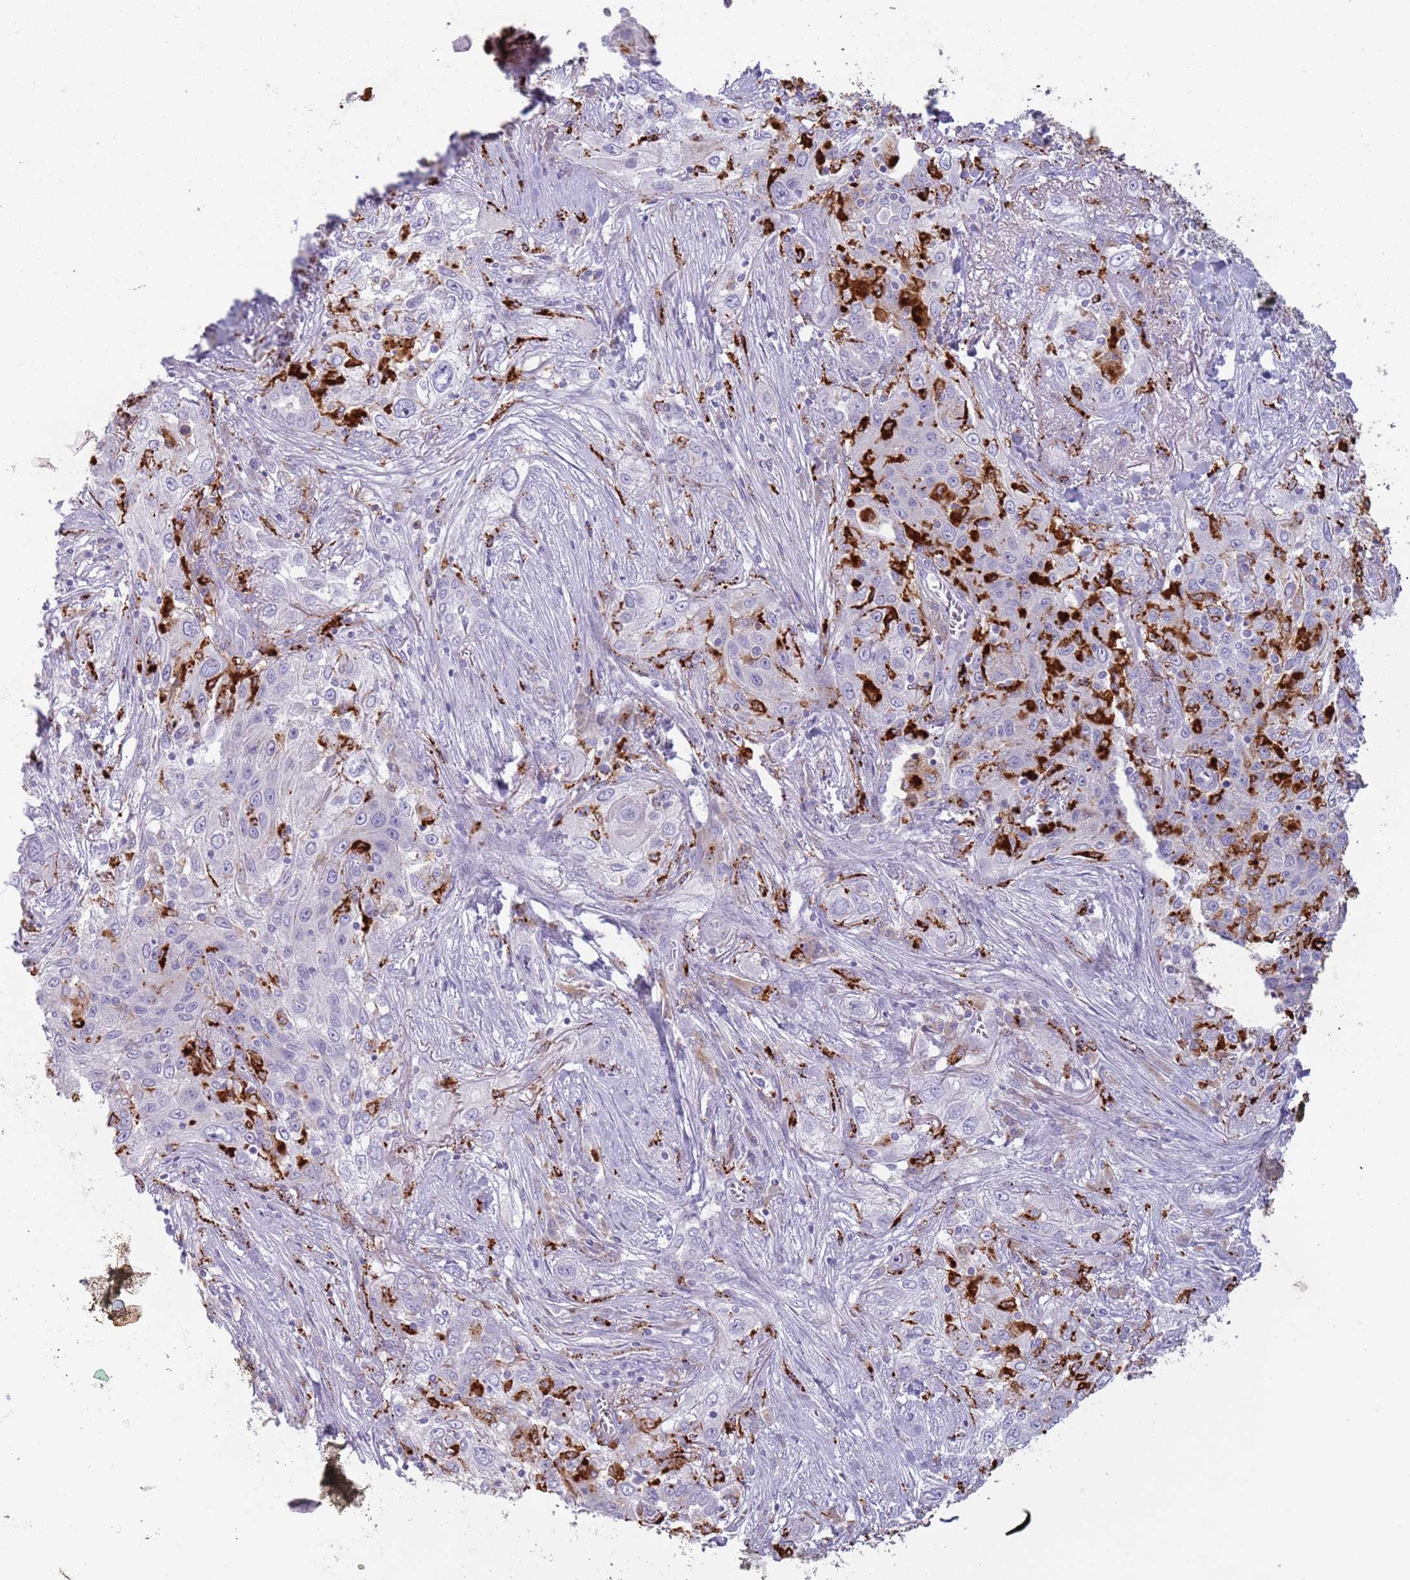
{"staining": {"intensity": "negative", "quantity": "none", "location": "none"}, "tissue": "lung cancer", "cell_type": "Tumor cells", "image_type": "cancer", "snomed": [{"axis": "morphology", "description": "Squamous cell carcinoma, NOS"}, {"axis": "topography", "description": "Lung"}], "caption": "Tumor cells are negative for protein expression in human lung cancer.", "gene": "NWD2", "patient": {"sex": "female", "age": 69}}